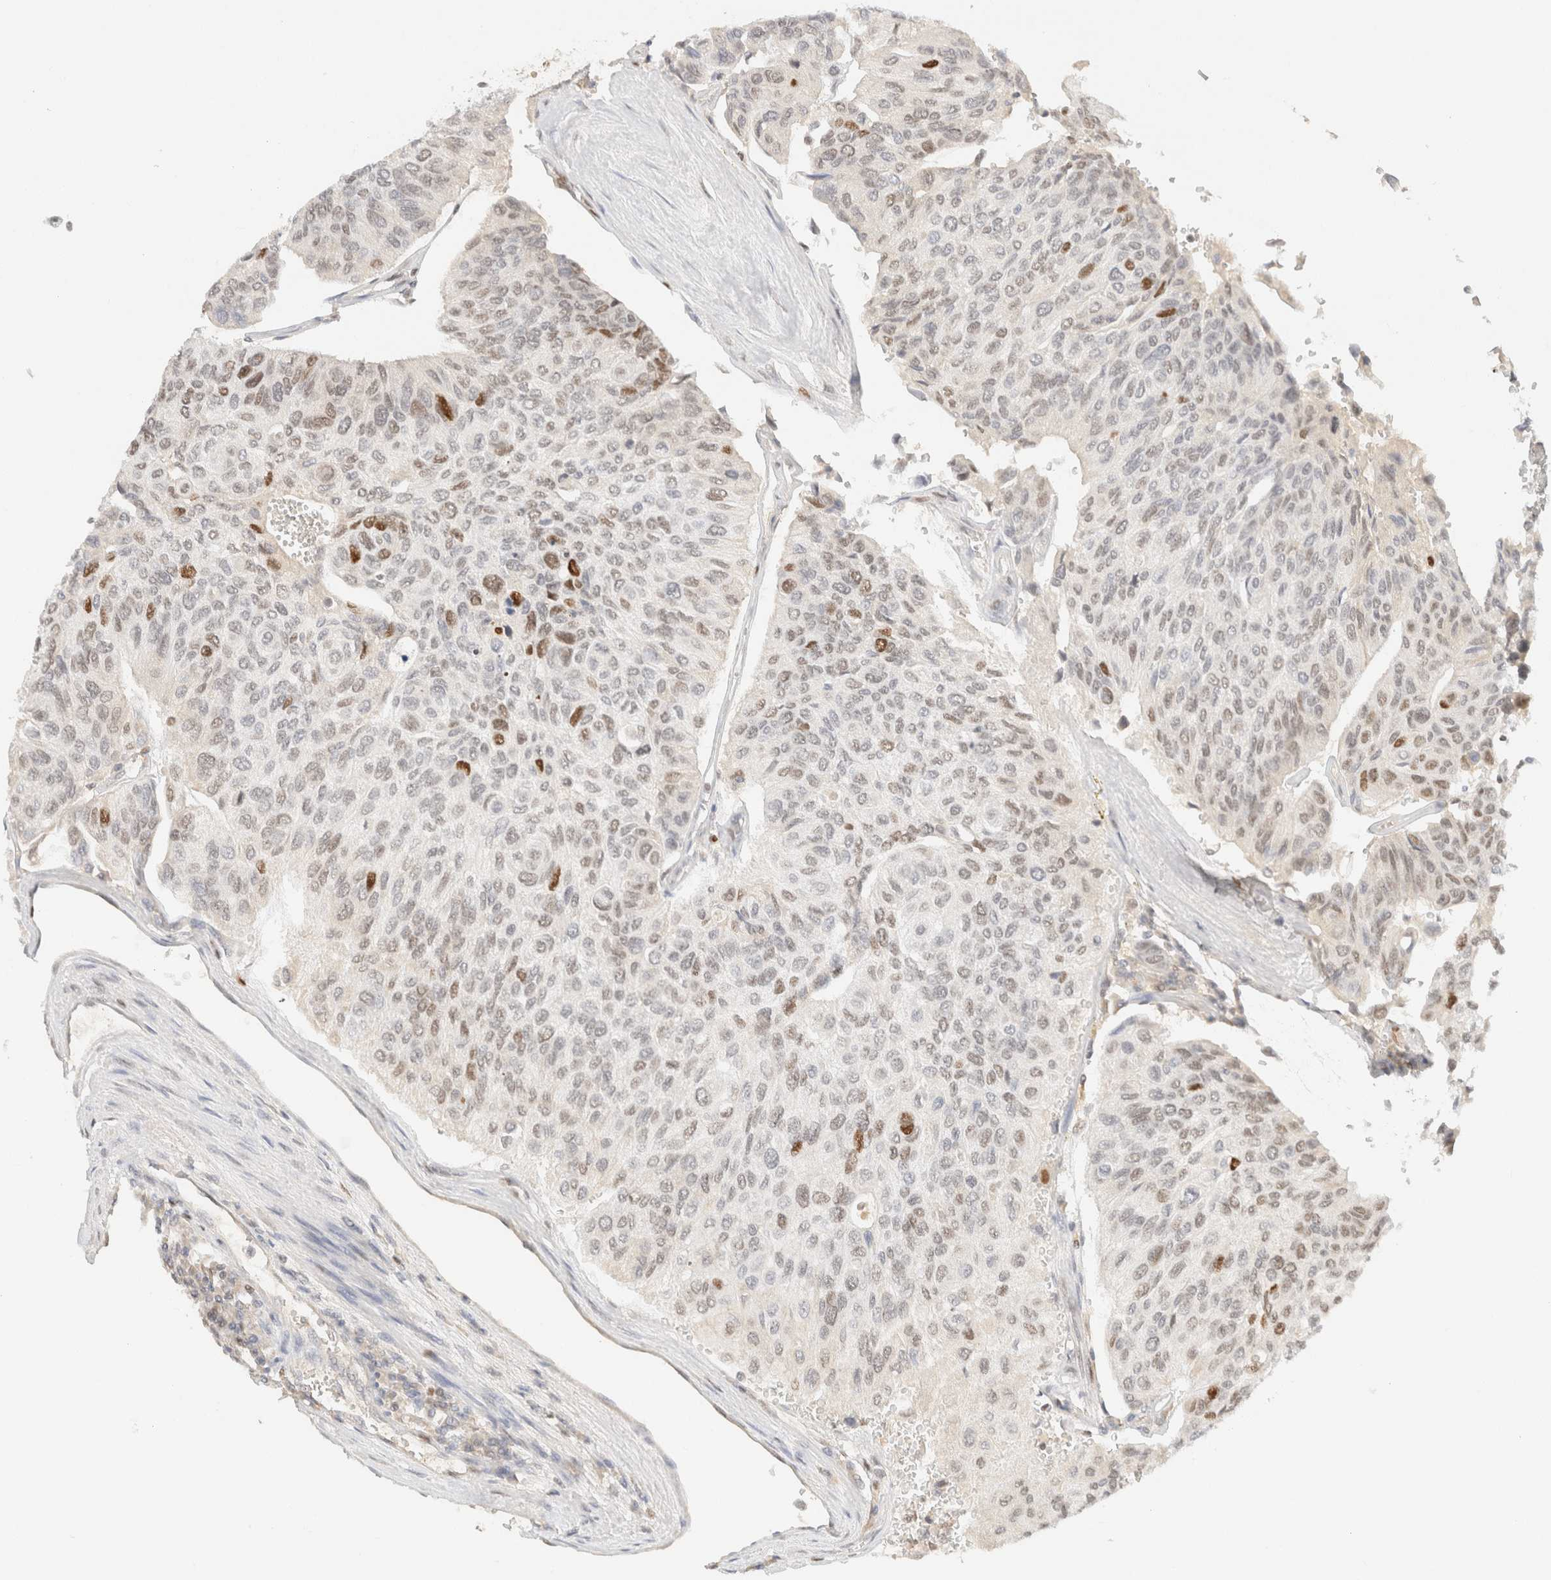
{"staining": {"intensity": "moderate", "quantity": "<25%", "location": "nuclear"}, "tissue": "urothelial cancer", "cell_type": "Tumor cells", "image_type": "cancer", "snomed": [{"axis": "morphology", "description": "Urothelial carcinoma, High grade"}, {"axis": "topography", "description": "Urinary bladder"}], "caption": "This image displays immunohistochemistry staining of urothelial cancer, with low moderate nuclear expression in about <25% of tumor cells.", "gene": "DDB2", "patient": {"sex": "male", "age": 66}}